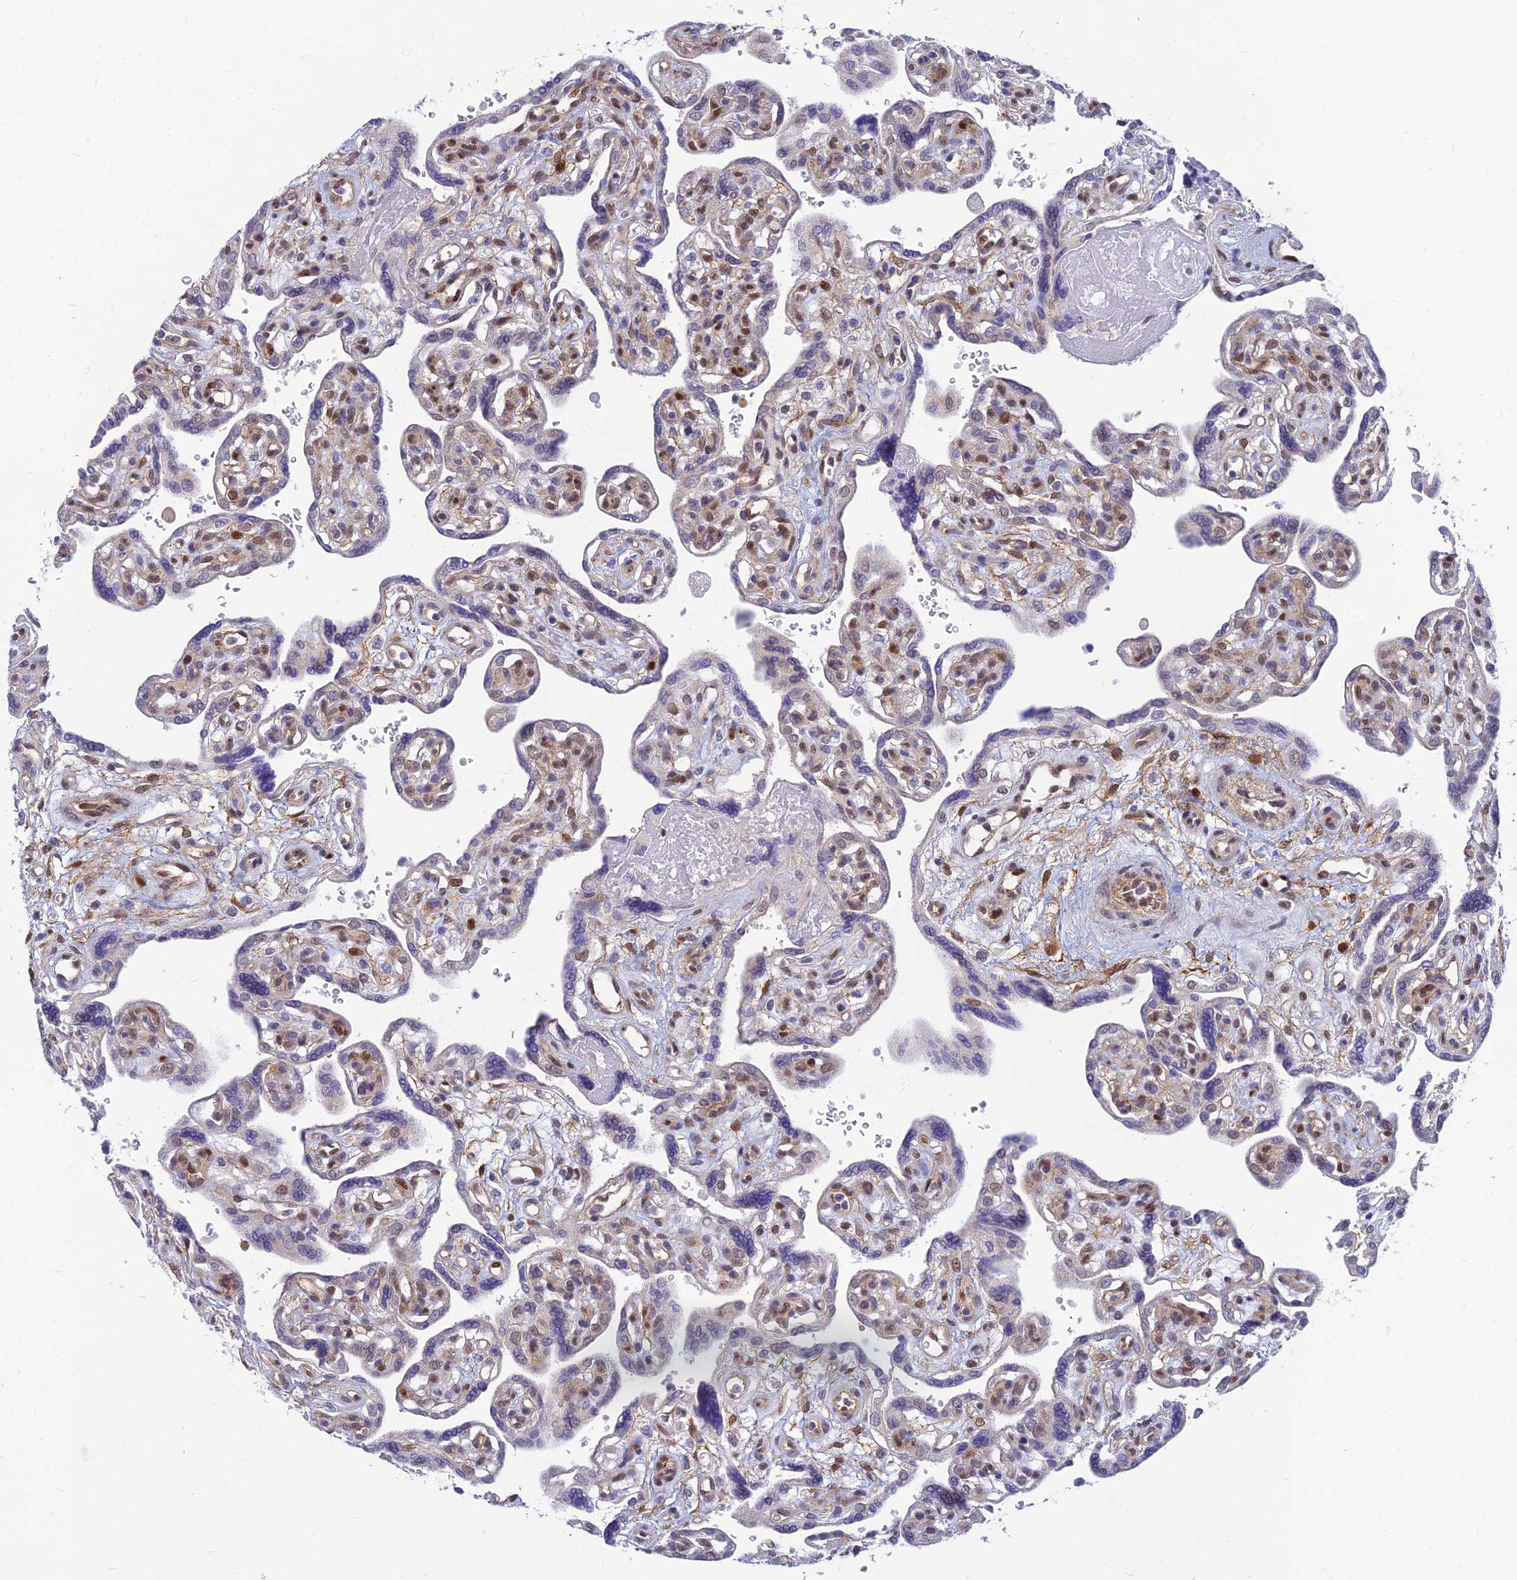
{"staining": {"intensity": "strong", "quantity": "25%-75%", "location": "cytoplasmic/membranous"}, "tissue": "placenta", "cell_type": "Trophoblastic cells", "image_type": "normal", "snomed": [{"axis": "morphology", "description": "Normal tissue, NOS"}, {"axis": "topography", "description": "Placenta"}], "caption": "This image exhibits IHC staining of unremarkable placenta, with high strong cytoplasmic/membranous staining in about 25%-75% of trophoblastic cells.", "gene": "CLK4", "patient": {"sex": "female", "age": 39}}